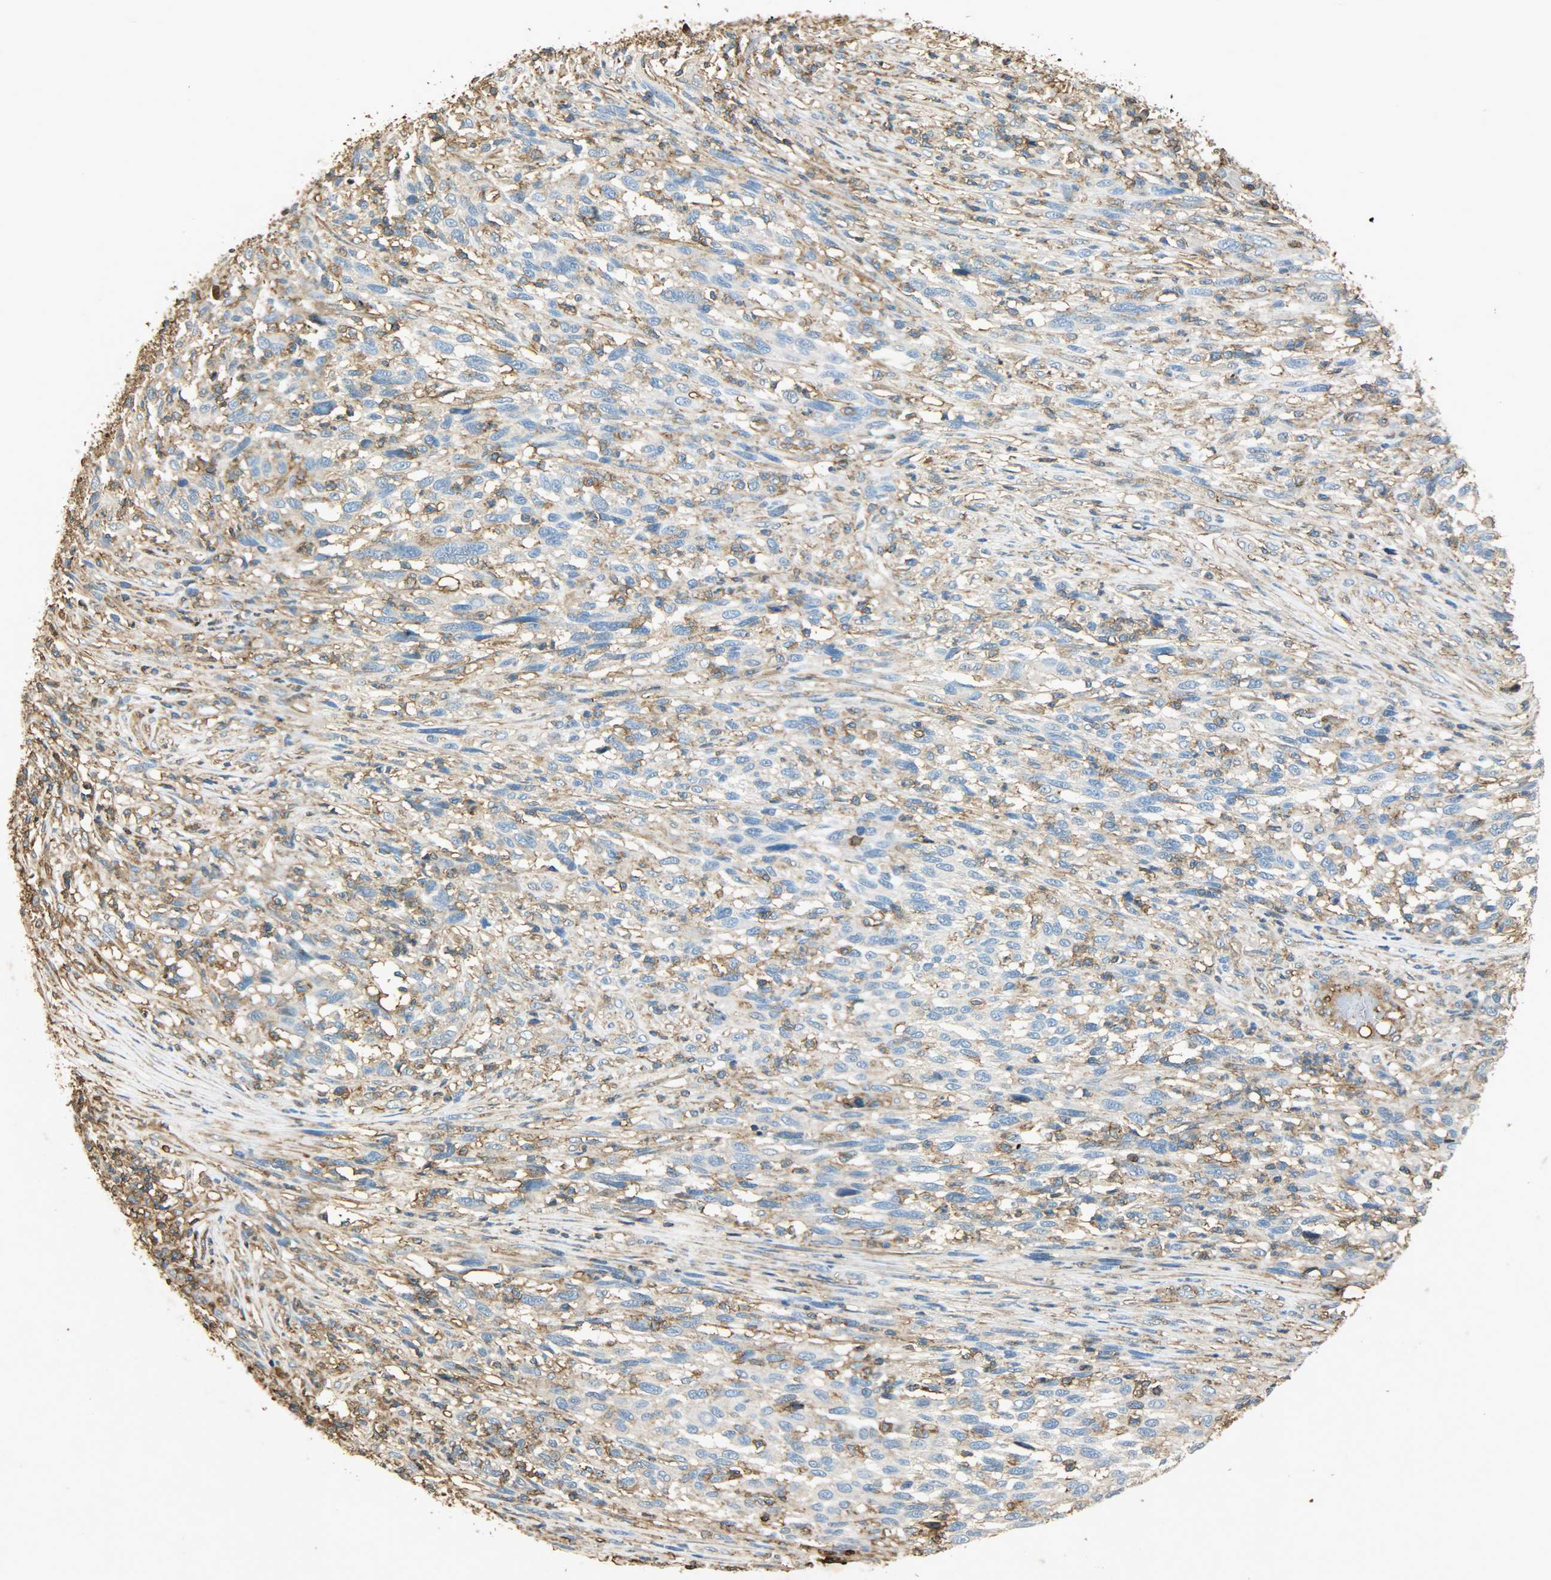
{"staining": {"intensity": "moderate", "quantity": "25%-75%", "location": "cytoplasmic/membranous"}, "tissue": "melanoma", "cell_type": "Tumor cells", "image_type": "cancer", "snomed": [{"axis": "morphology", "description": "Malignant melanoma, Metastatic site"}, {"axis": "topography", "description": "Lymph node"}], "caption": "Malignant melanoma (metastatic site) stained for a protein displays moderate cytoplasmic/membranous positivity in tumor cells.", "gene": "ANXA6", "patient": {"sex": "male", "age": 61}}